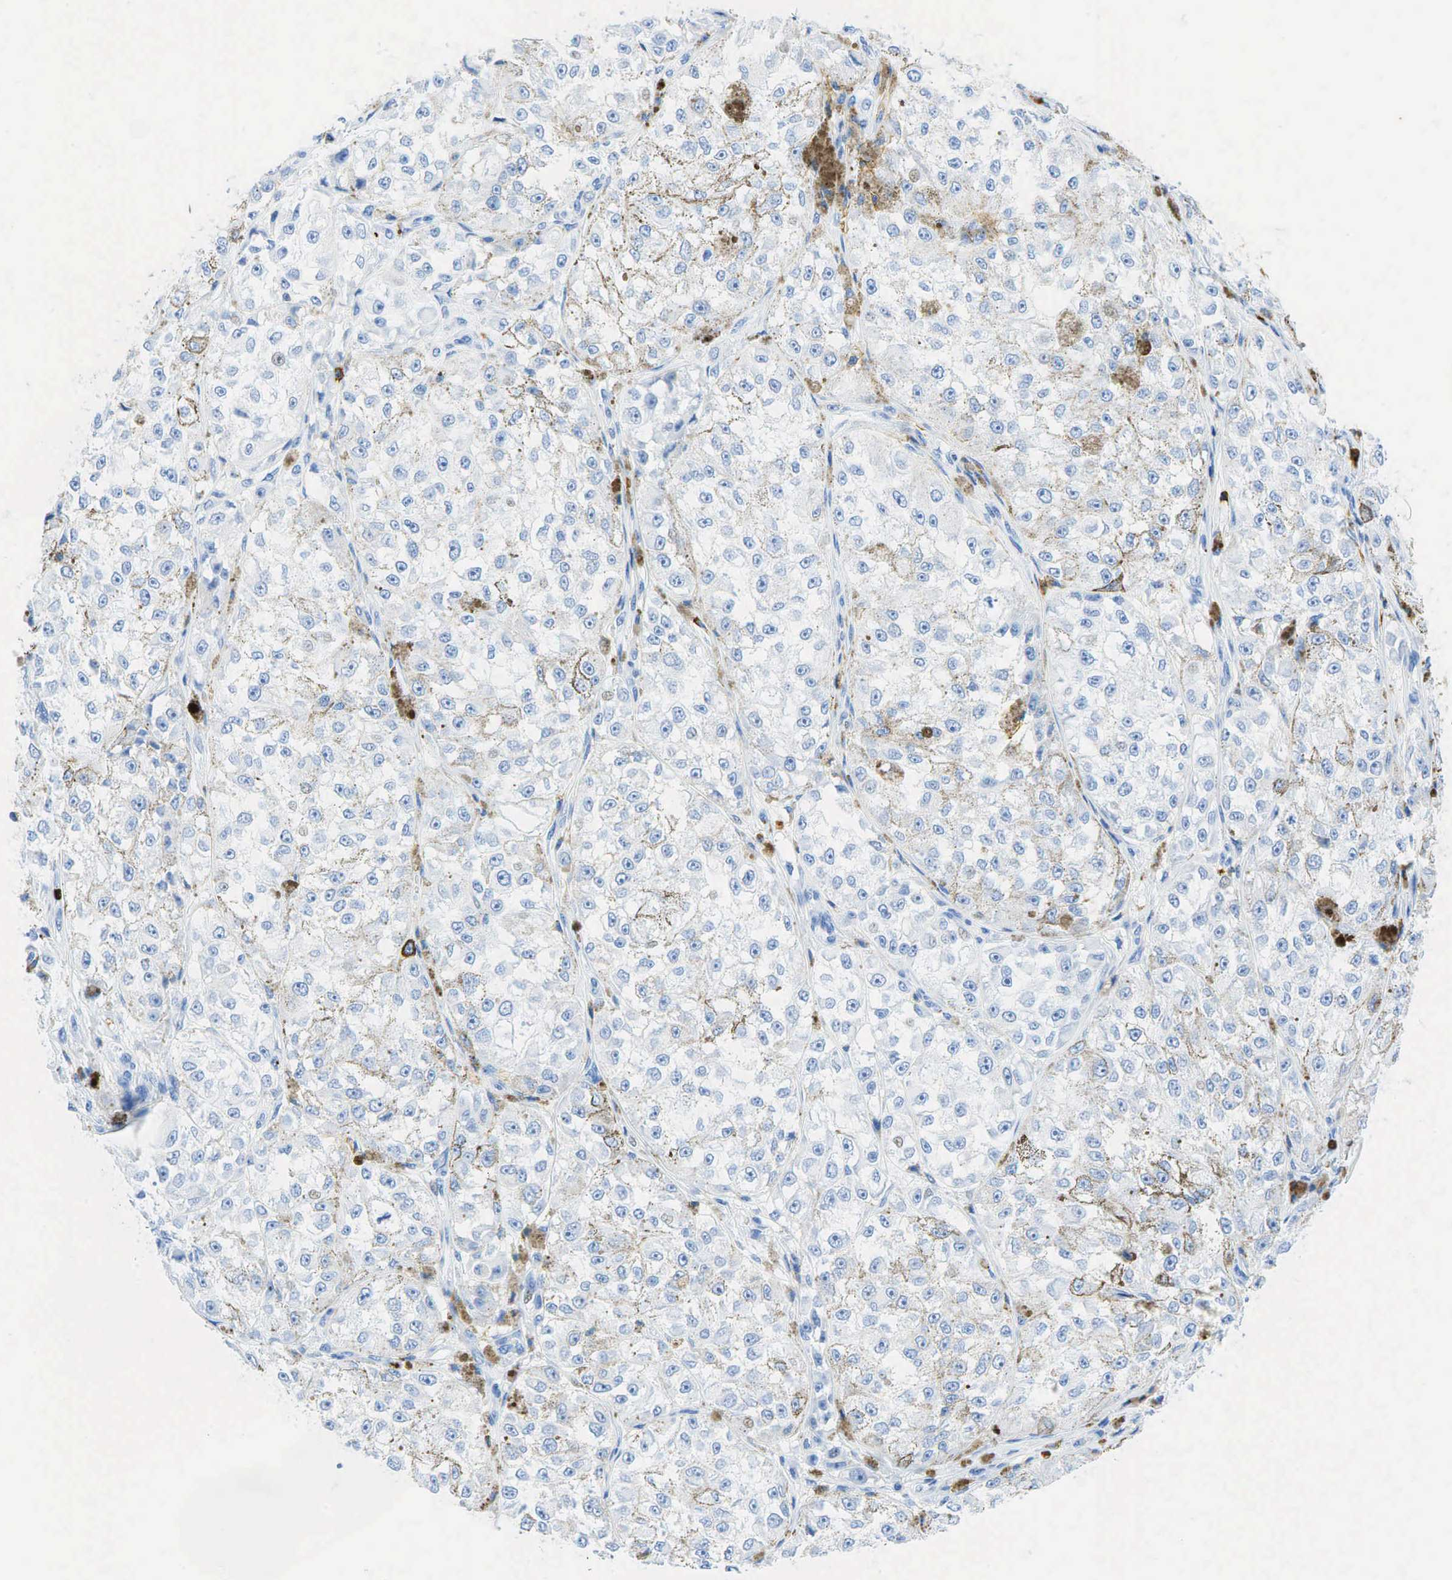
{"staining": {"intensity": "negative", "quantity": "none", "location": "none"}, "tissue": "melanoma", "cell_type": "Tumor cells", "image_type": "cancer", "snomed": [{"axis": "morphology", "description": "Malignant melanoma, NOS"}, {"axis": "topography", "description": "Skin"}], "caption": "Immunohistochemistry (IHC) image of human melanoma stained for a protein (brown), which reveals no staining in tumor cells.", "gene": "PTPRC", "patient": {"sex": "male", "age": 67}}